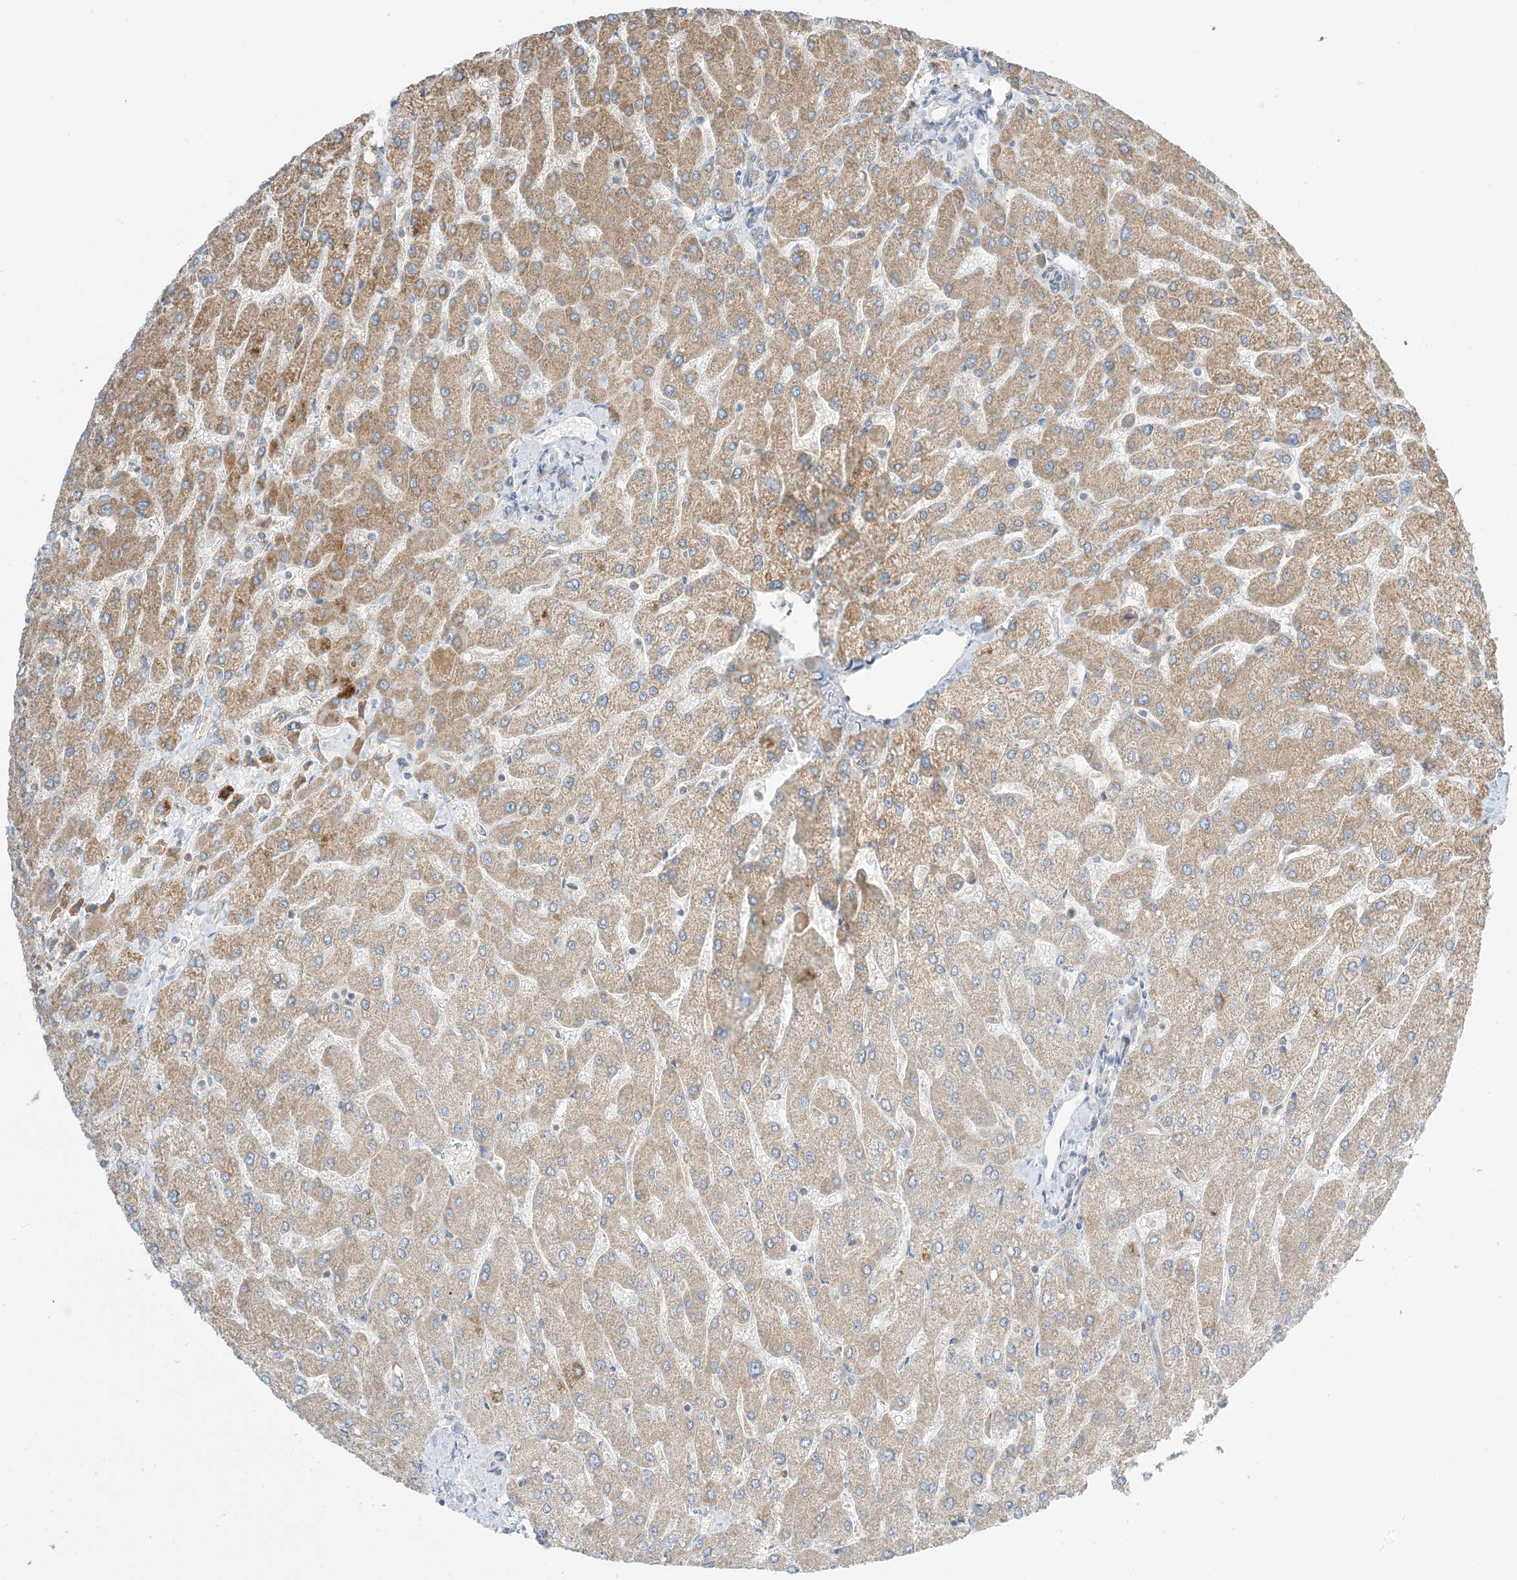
{"staining": {"intensity": "moderate", "quantity": "25%-75%", "location": "cytoplasmic/membranous"}, "tissue": "liver", "cell_type": "Cholangiocytes", "image_type": "normal", "snomed": [{"axis": "morphology", "description": "Normal tissue, NOS"}, {"axis": "topography", "description": "Liver"}], "caption": "Moderate cytoplasmic/membranous protein expression is appreciated in approximately 25%-75% of cholangiocytes in liver.", "gene": "N4BP3", "patient": {"sex": "male", "age": 55}}